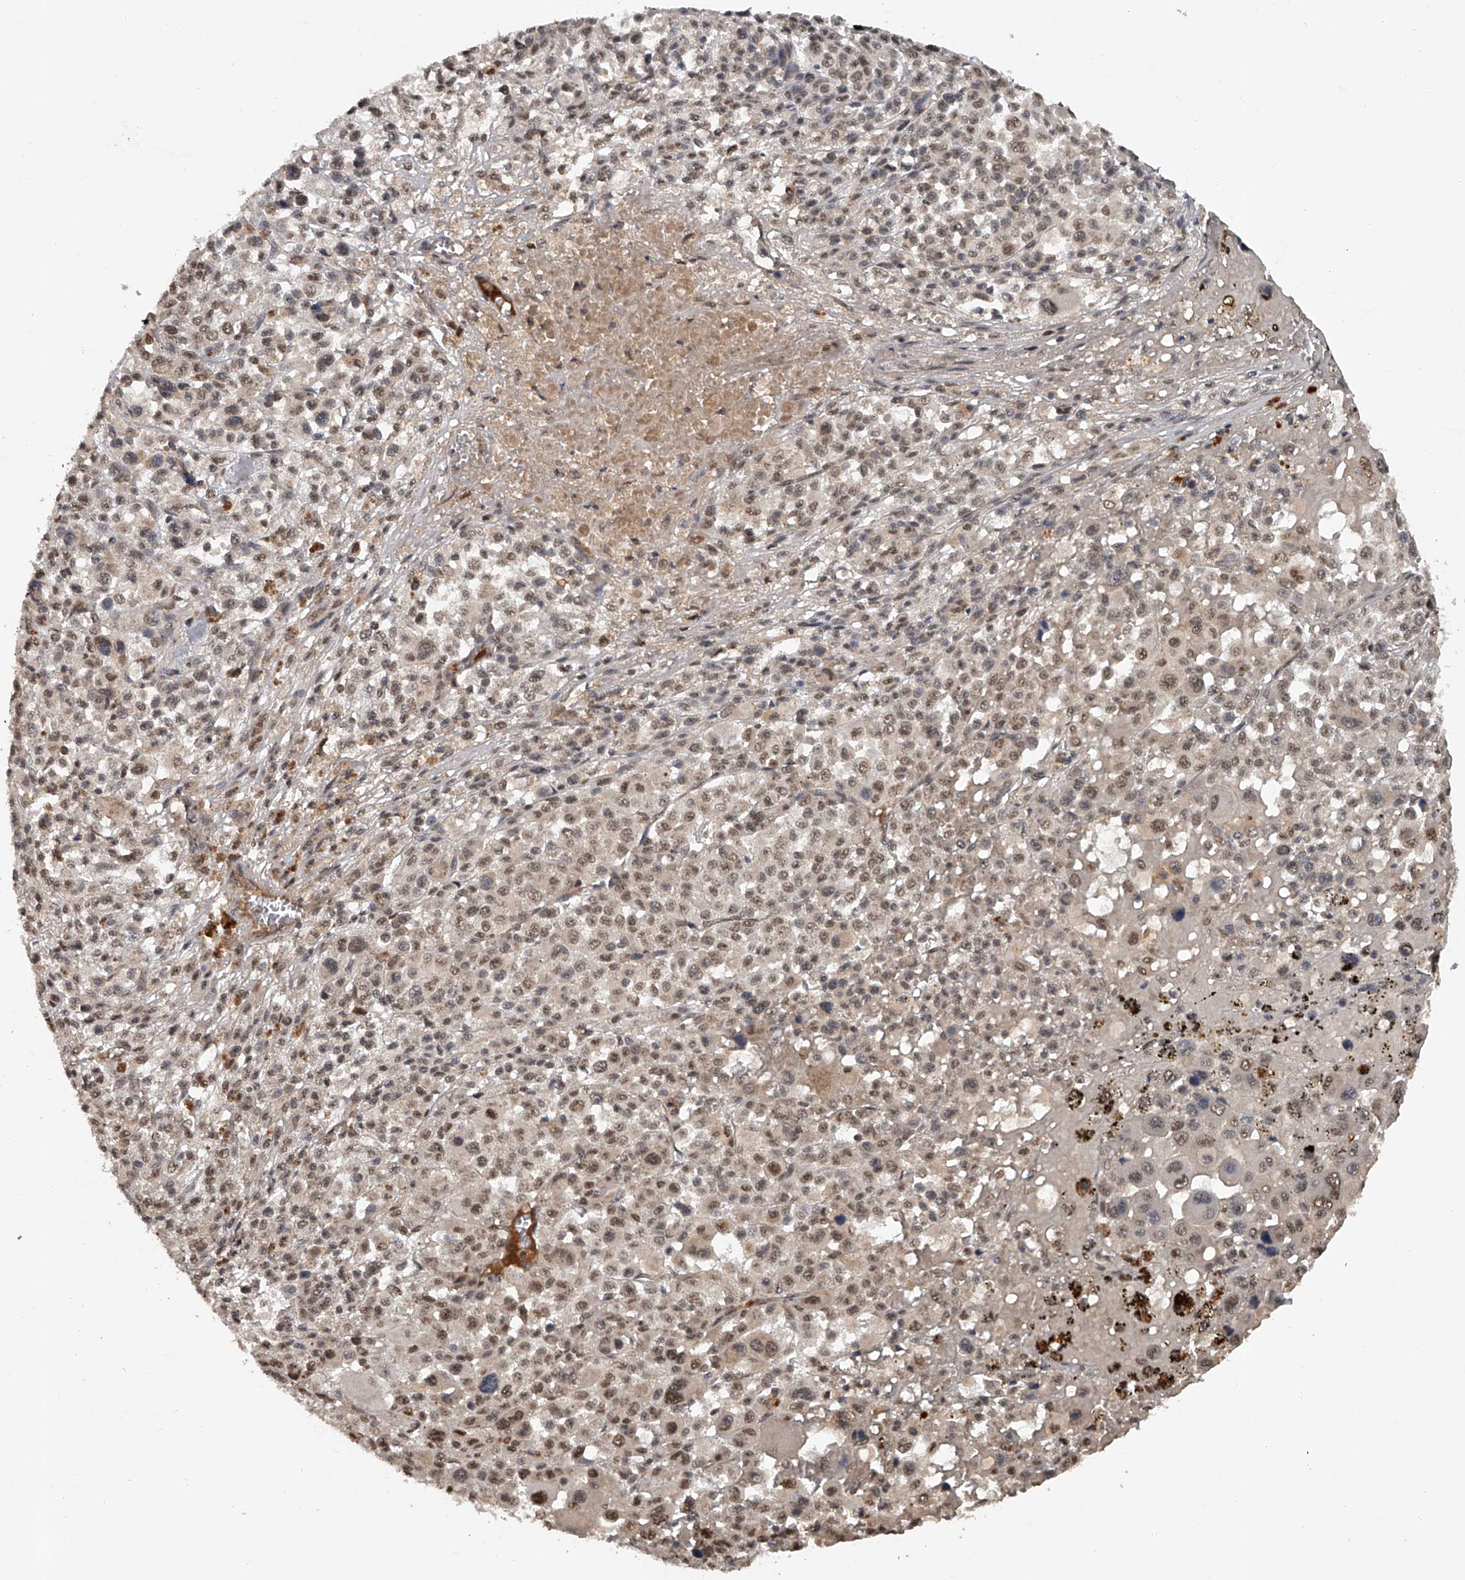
{"staining": {"intensity": "moderate", "quantity": ">75%", "location": "nuclear"}, "tissue": "melanoma", "cell_type": "Tumor cells", "image_type": "cancer", "snomed": [{"axis": "morphology", "description": "Malignant melanoma, Metastatic site"}, {"axis": "topography", "description": "Skin"}], "caption": "Melanoma was stained to show a protein in brown. There is medium levels of moderate nuclear staining in approximately >75% of tumor cells. The protein is stained brown, and the nuclei are stained in blue (DAB IHC with brightfield microscopy, high magnification).", "gene": "PLEKHG1", "patient": {"sex": "female", "age": 74}}